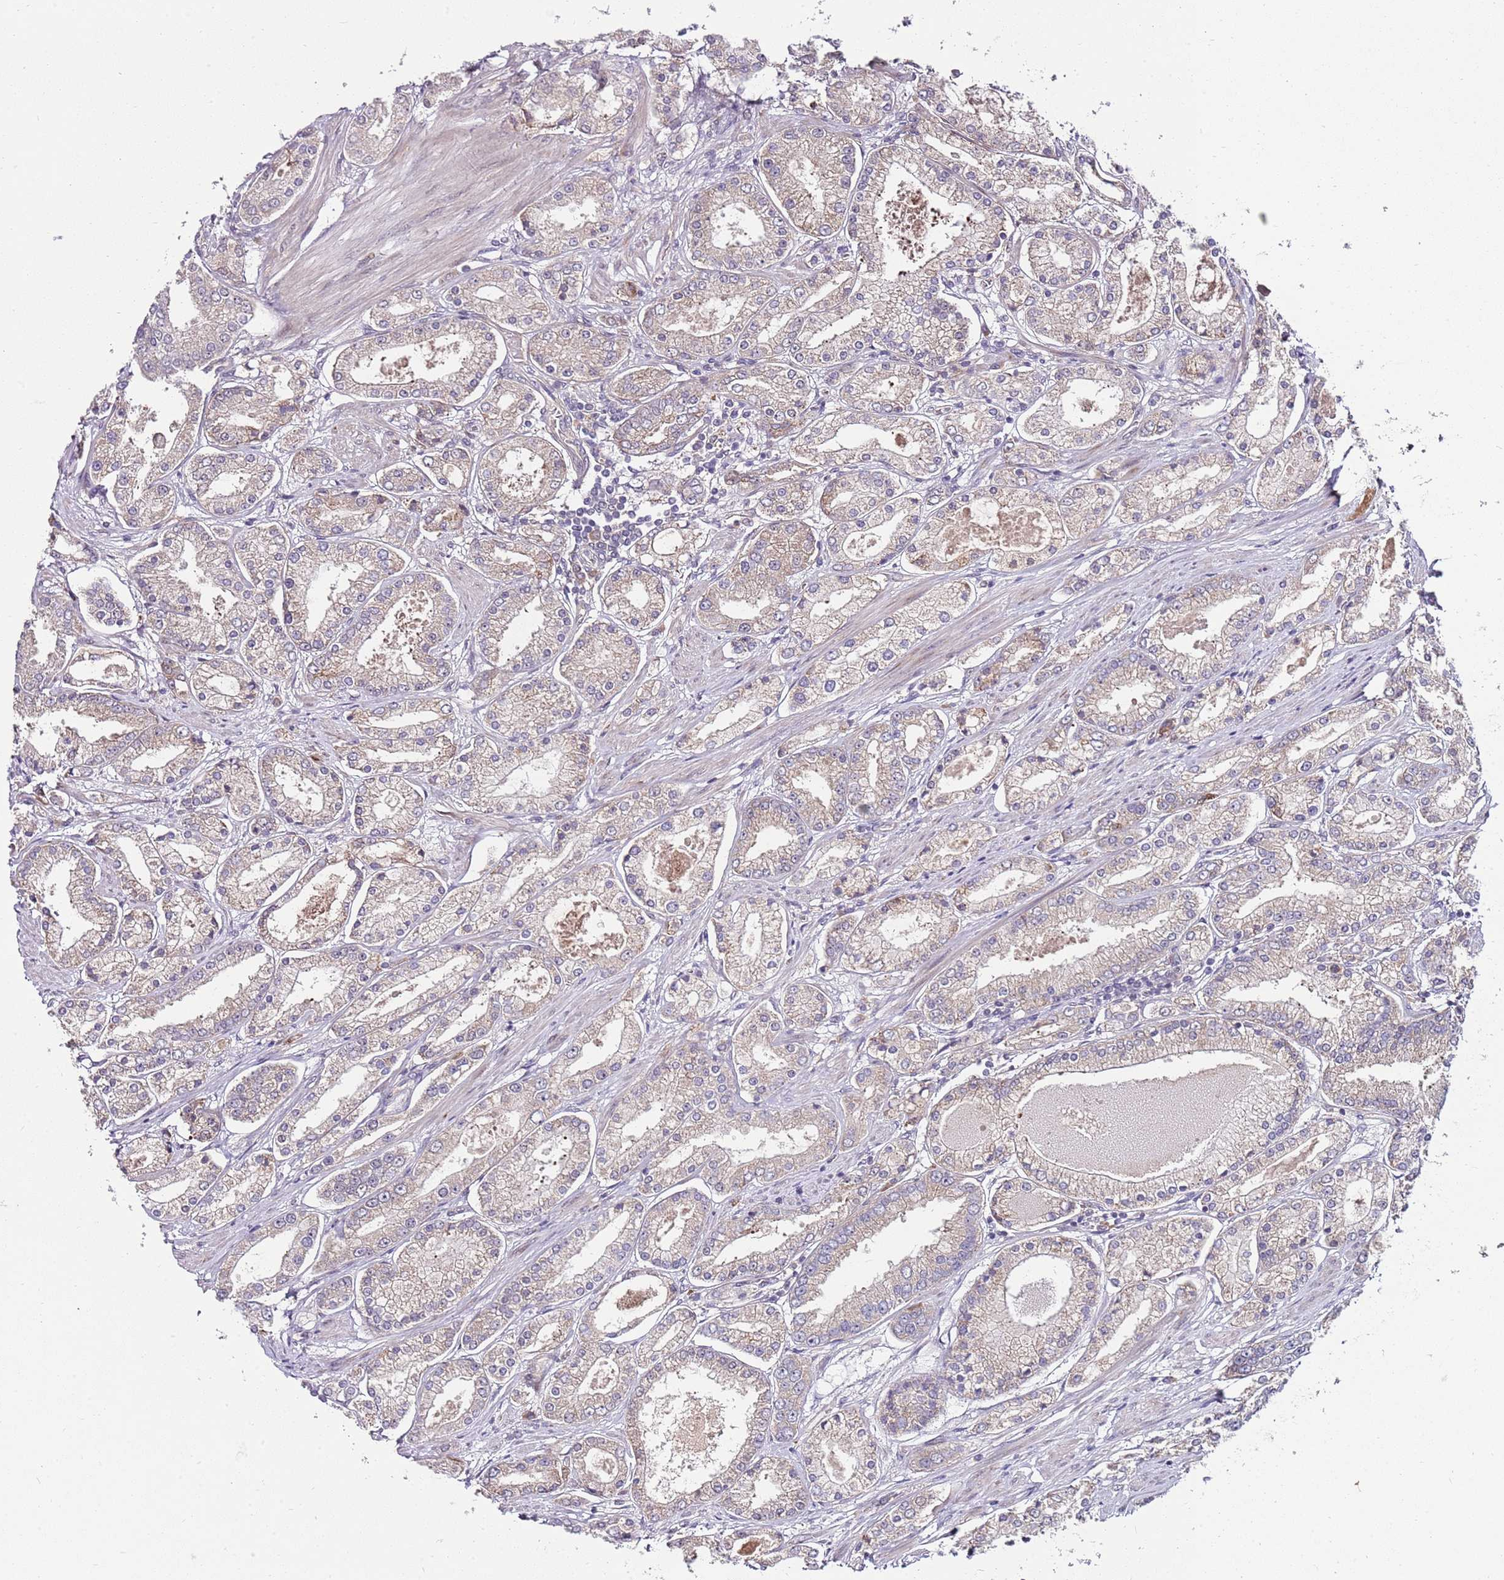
{"staining": {"intensity": "weak", "quantity": "<25%", "location": "cytoplasmic/membranous"}, "tissue": "prostate cancer", "cell_type": "Tumor cells", "image_type": "cancer", "snomed": [{"axis": "morphology", "description": "Adenocarcinoma, High grade"}, {"axis": "topography", "description": "Prostate"}], "caption": "High power microscopy image of an immunohistochemistry (IHC) micrograph of adenocarcinoma (high-grade) (prostate), revealing no significant expression in tumor cells.", "gene": "FBXL22", "patient": {"sex": "male", "age": 69}}